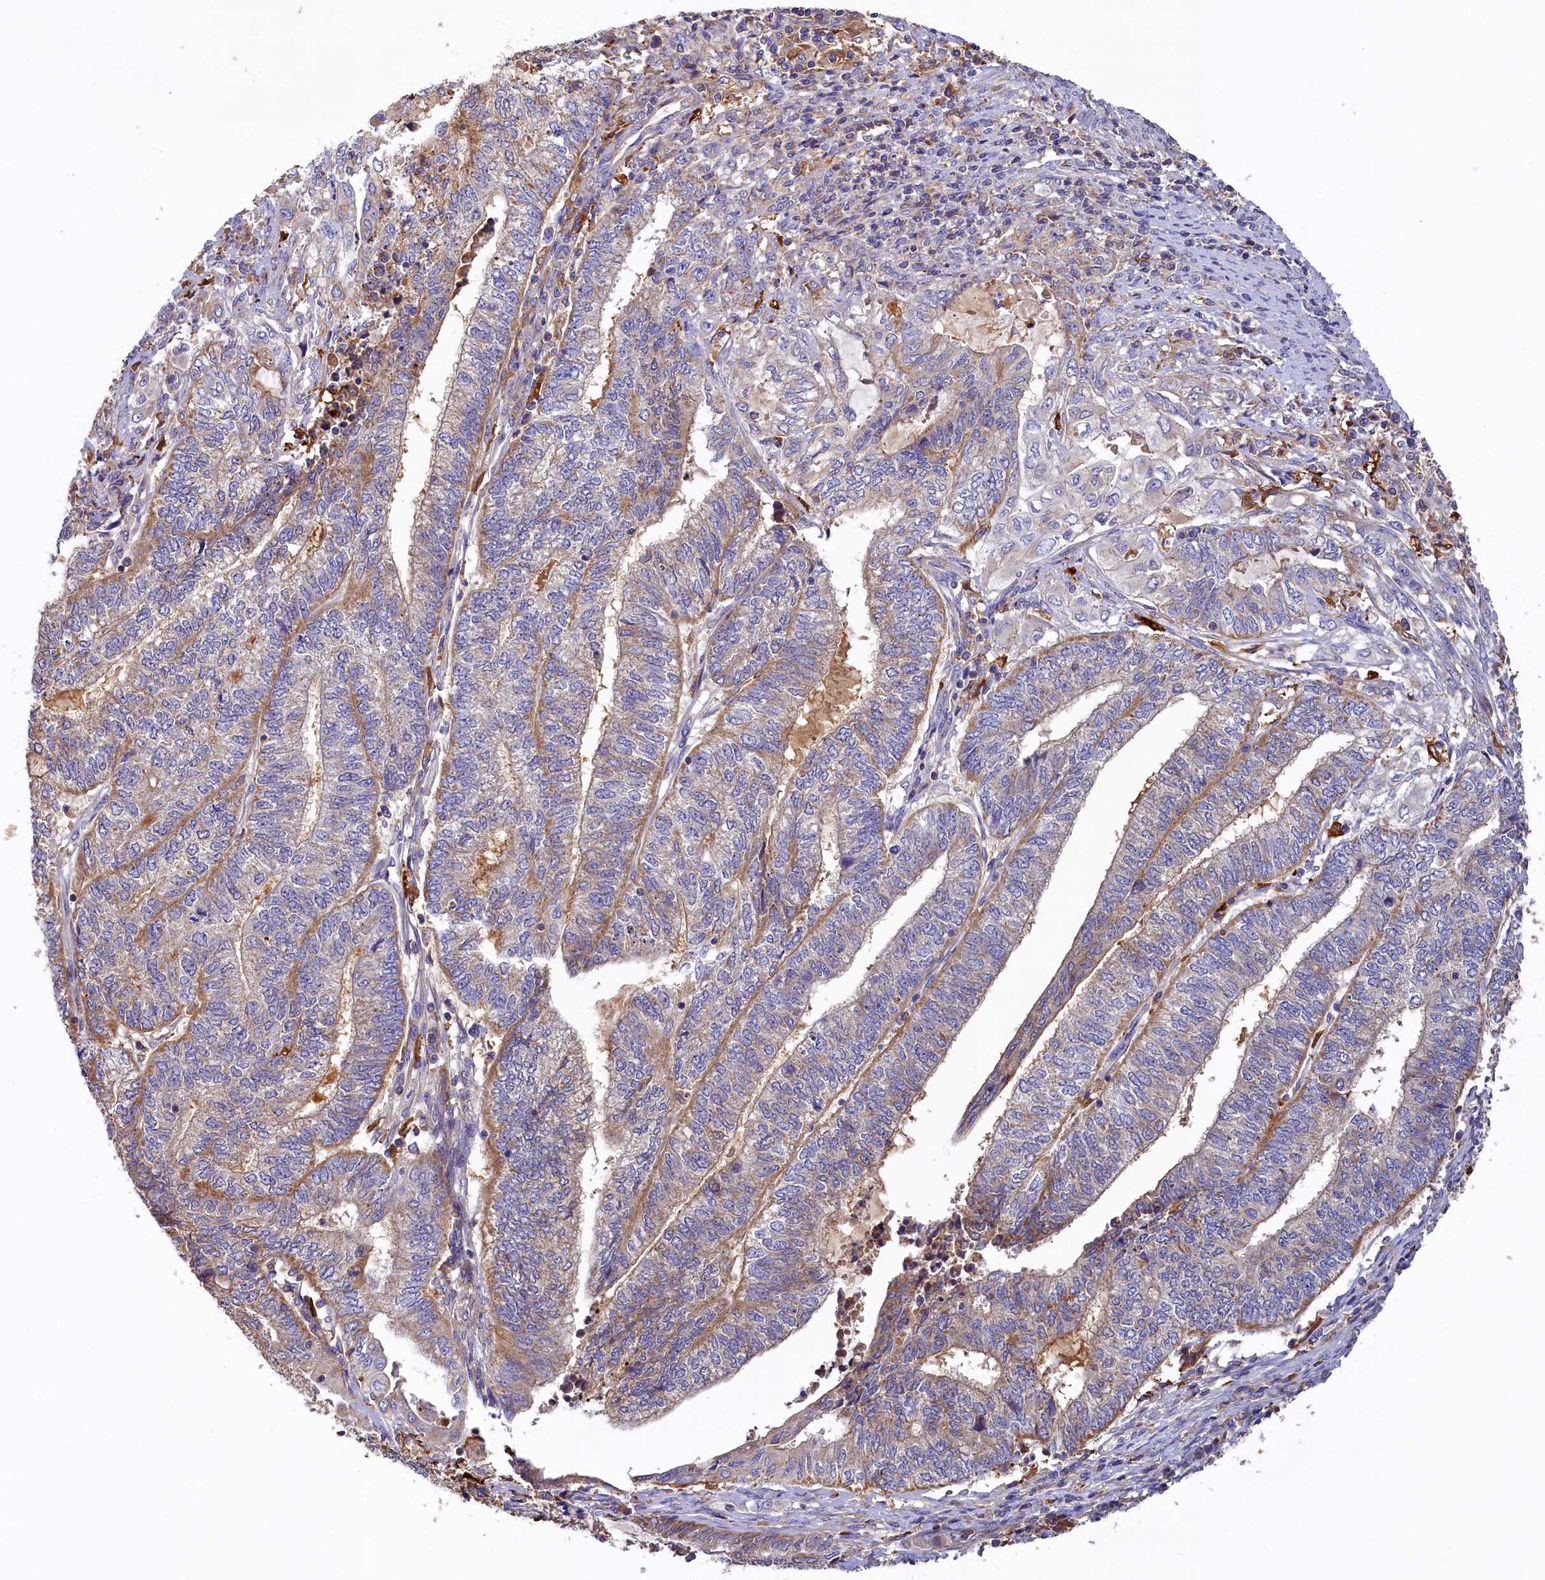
{"staining": {"intensity": "weak", "quantity": "25%-75%", "location": "cytoplasmic/membranous"}, "tissue": "endometrial cancer", "cell_type": "Tumor cells", "image_type": "cancer", "snomed": [{"axis": "morphology", "description": "Adenocarcinoma, NOS"}, {"axis": "topography", "description": "Uterus"}, {"axis": "topography", "description": "Endometrium"}], "caption": "DAB (3,3'-diaminobenzidine) immunohistochemical staining of endometrial cancer displays weak cytoplasmic/membranous protein expression in about 25%-75% of tumor cells.", "gene": "SEC31B", "patient": {"sex": "female", "age": 70}}